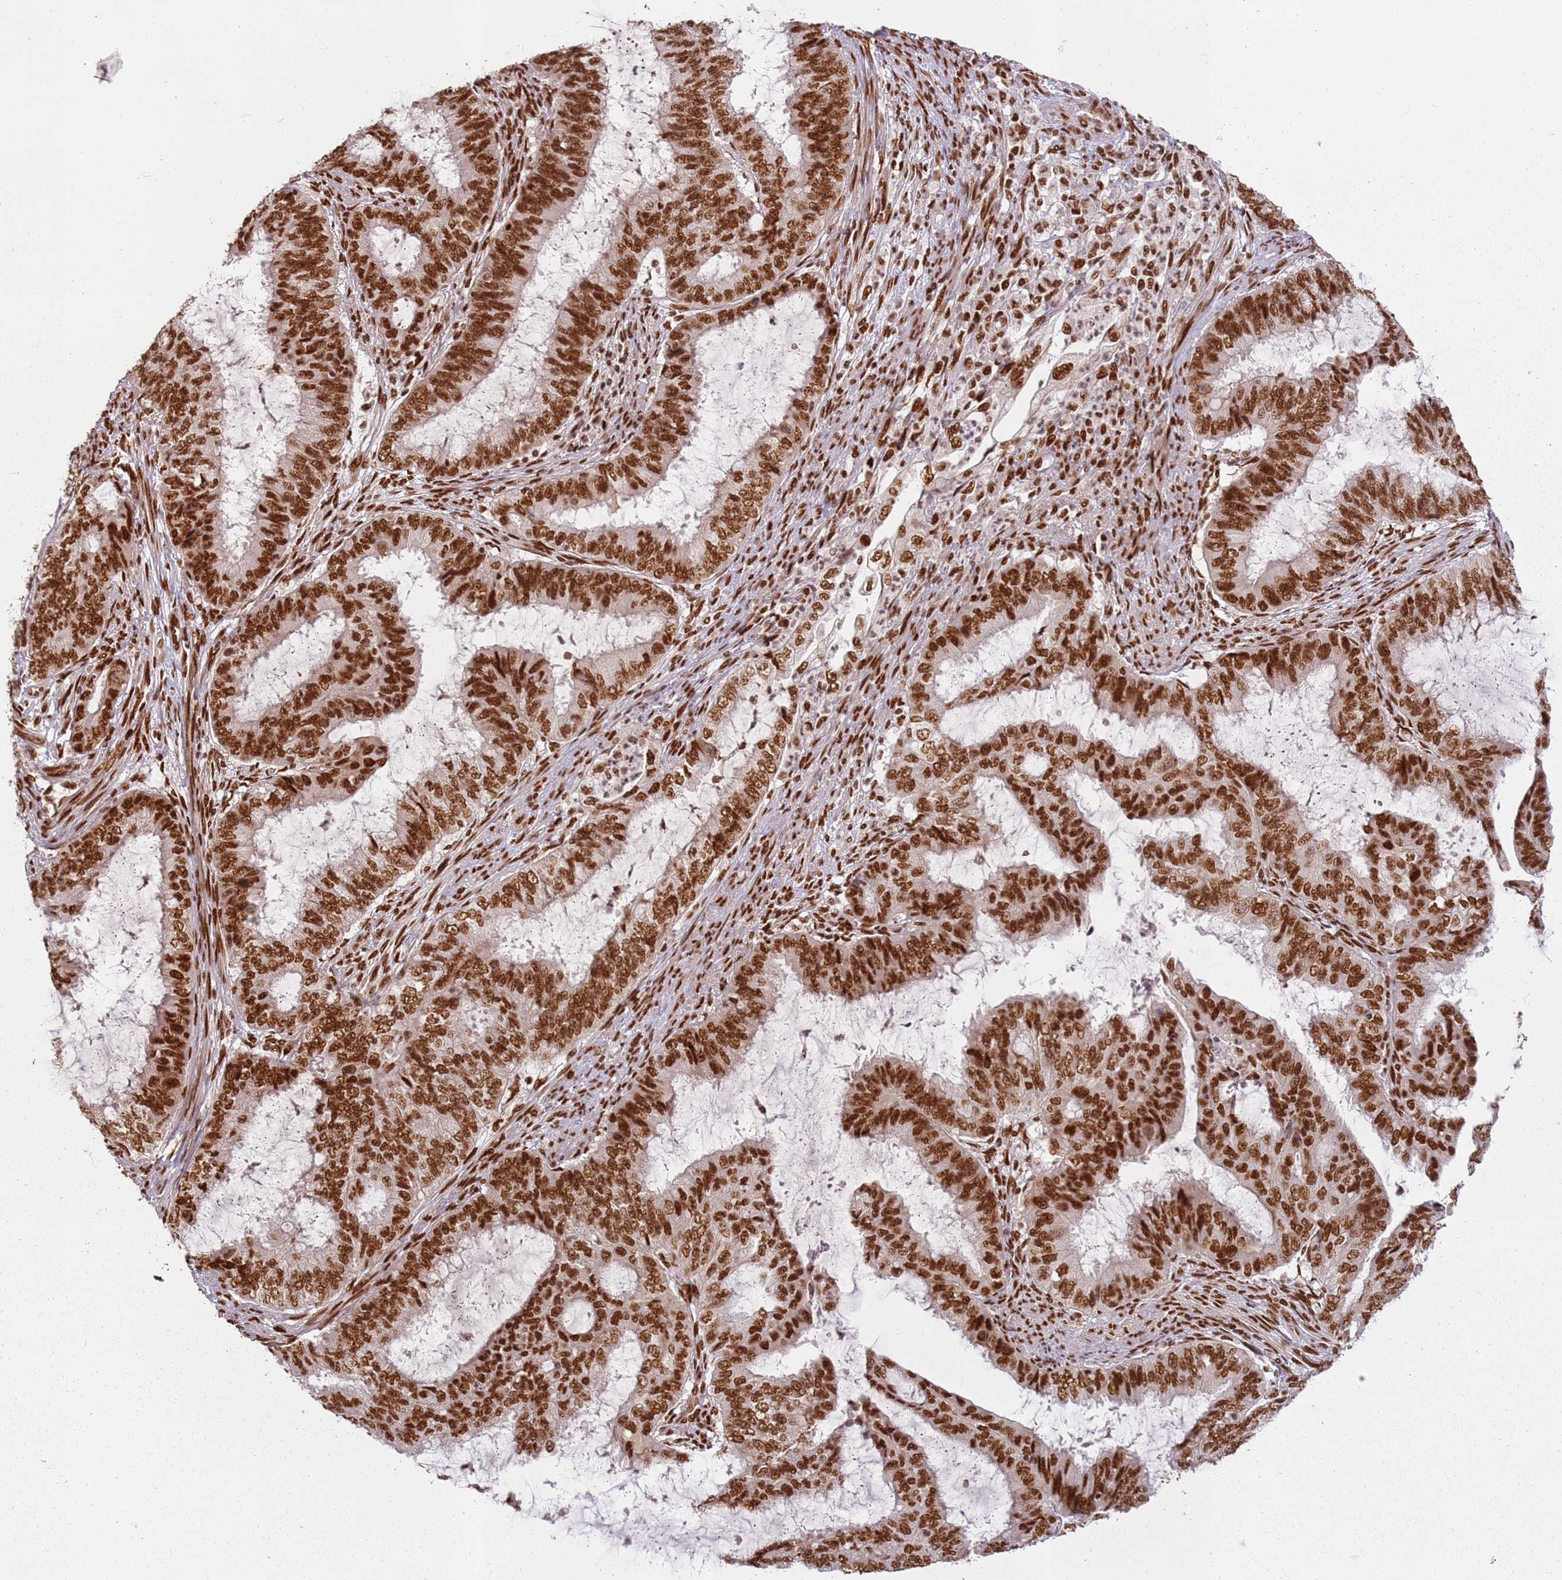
{"staining": {"intensity": "strong", "quantity": ">75%", "location": "nuclear"}, "tissue": "endometrial cancer", "cell_type": "Tumor cells", "image_type": "cancer", "snomed": [{"axis": "morphology", "description": "Adenocarcinoma, NOS"}, {"axis": "topography", "description": "Endometrium"}], "caption": "Human endometrial cancer stained with a protein marker shows strong staining in tumor cells.", "gene": "TENT4A", "patient": {"sex": "female", "age": 51}}